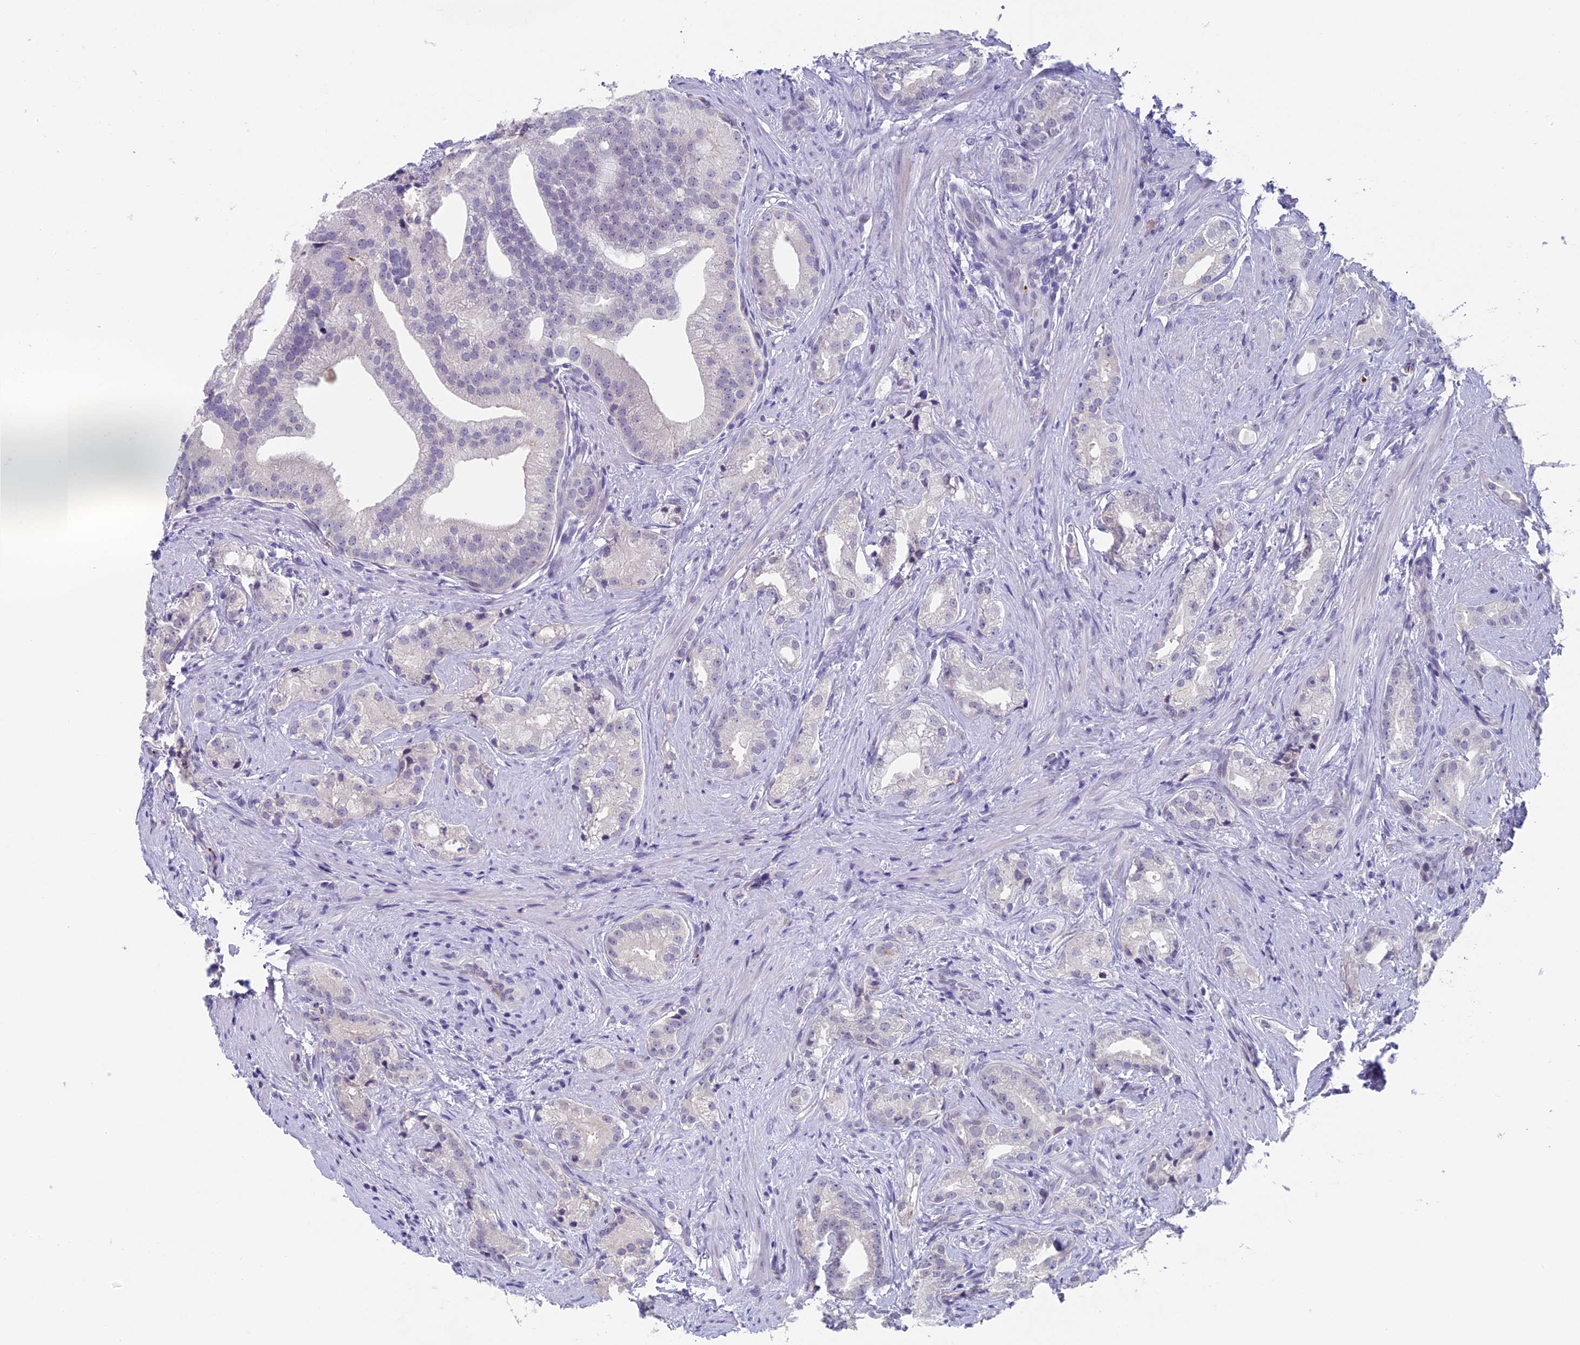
{"staining": {"intensity": "negative", "quantity": "none", "location": "none"}, "tissue": "prostate cancer", "cell_type": "Tumor cells", "image_type": "cancer", "snomed": [{"axis": "morphology", "description": "Adenocarcinoma, Low grade"}, {"axis": "topography", "description": "Prostate"}], "caption": "An immunohistochemistry histopathology image of prostate cancer (adenocarcinoma (low-grade)) is shown. There is no staining in tumor cells of prostate cancer (adenocarcinoma (low-grade)).", "gene": "AIFM2", "patient": {"sex": "male", "age": 71}}